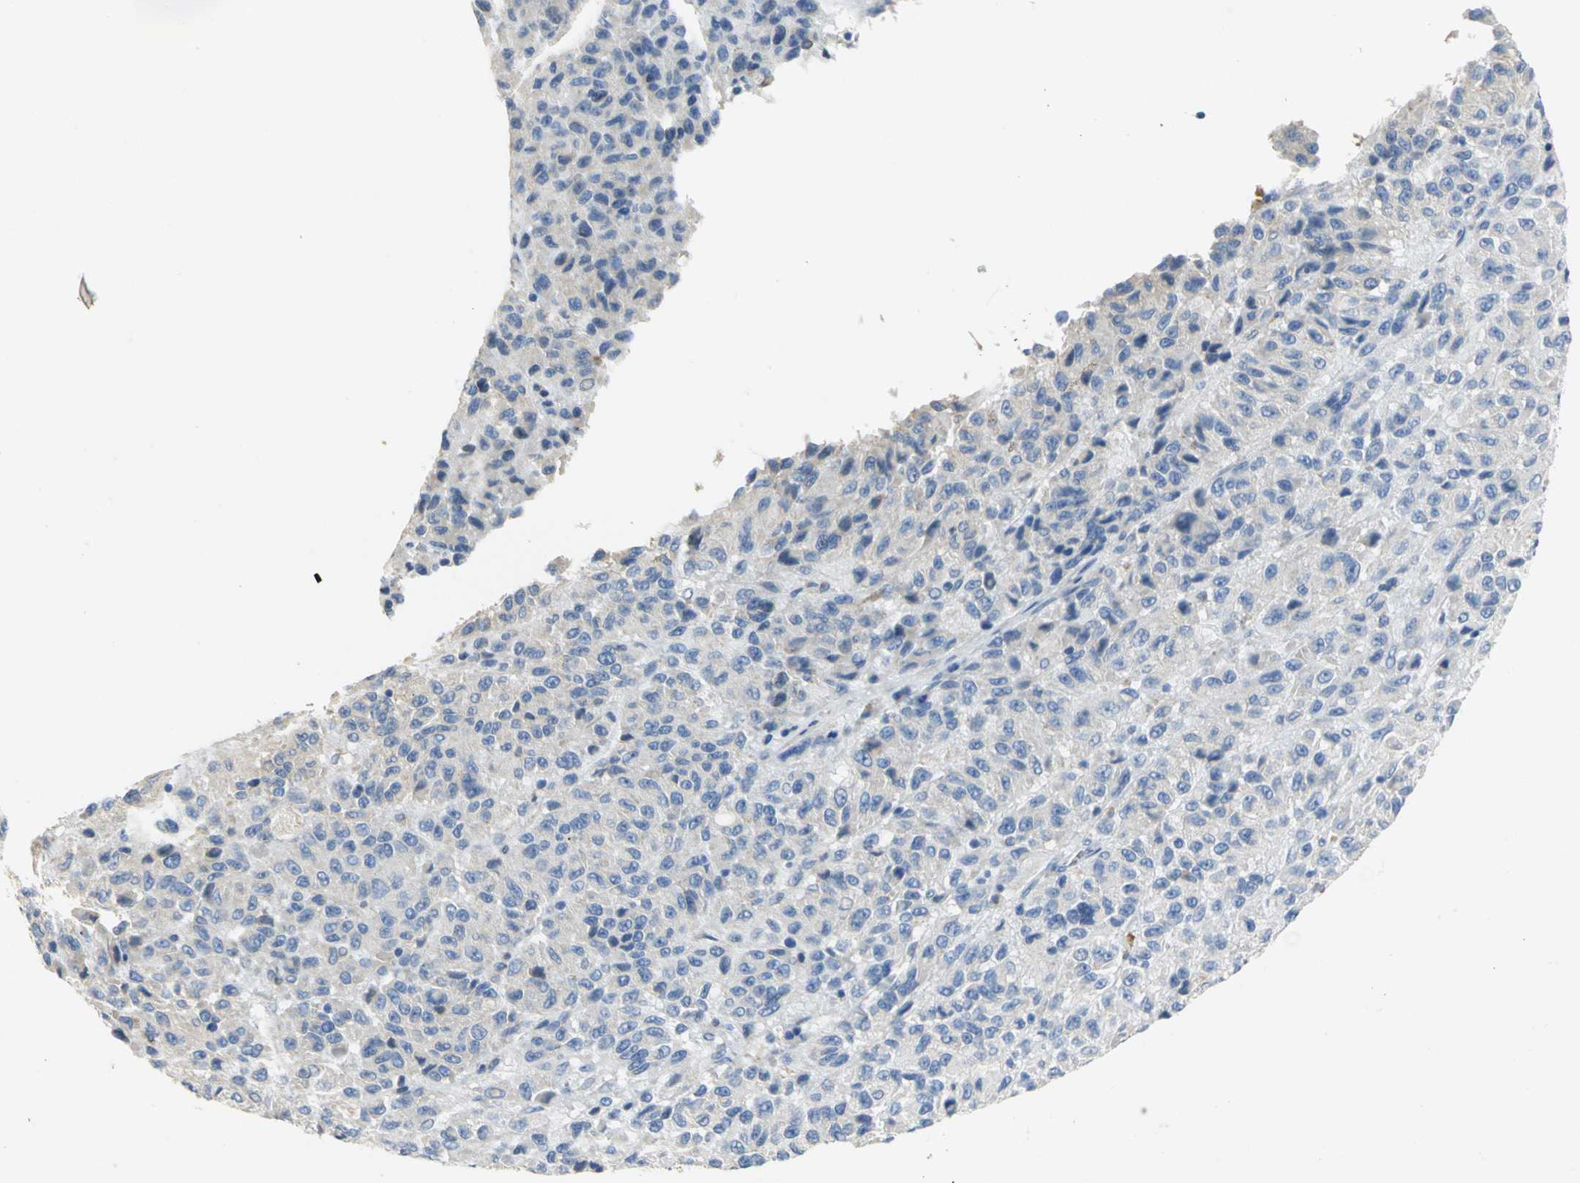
{"staining": {"intensity": "weak", "quantity": ">75%", "location": "cytoplasmic/membranous"}, "tissue": "melanoma", "cell_type": "Tumor cells", "image_type": "cancer", "snomed": [{"axis": "morphology", "description": "Malignant melanoma, Metastatic site"}, {"axis": "topography", "description": "Lung"}], "caption": "Approximately >75% of tumor cells in human malignant melanoma (metastatic site) exhibit weak cytoplasmic/membranous protein expression as visualized by brown immunohistochemical staining.", "gene": "GNRH2", "patient": {"sex": "male", "age": 64}}